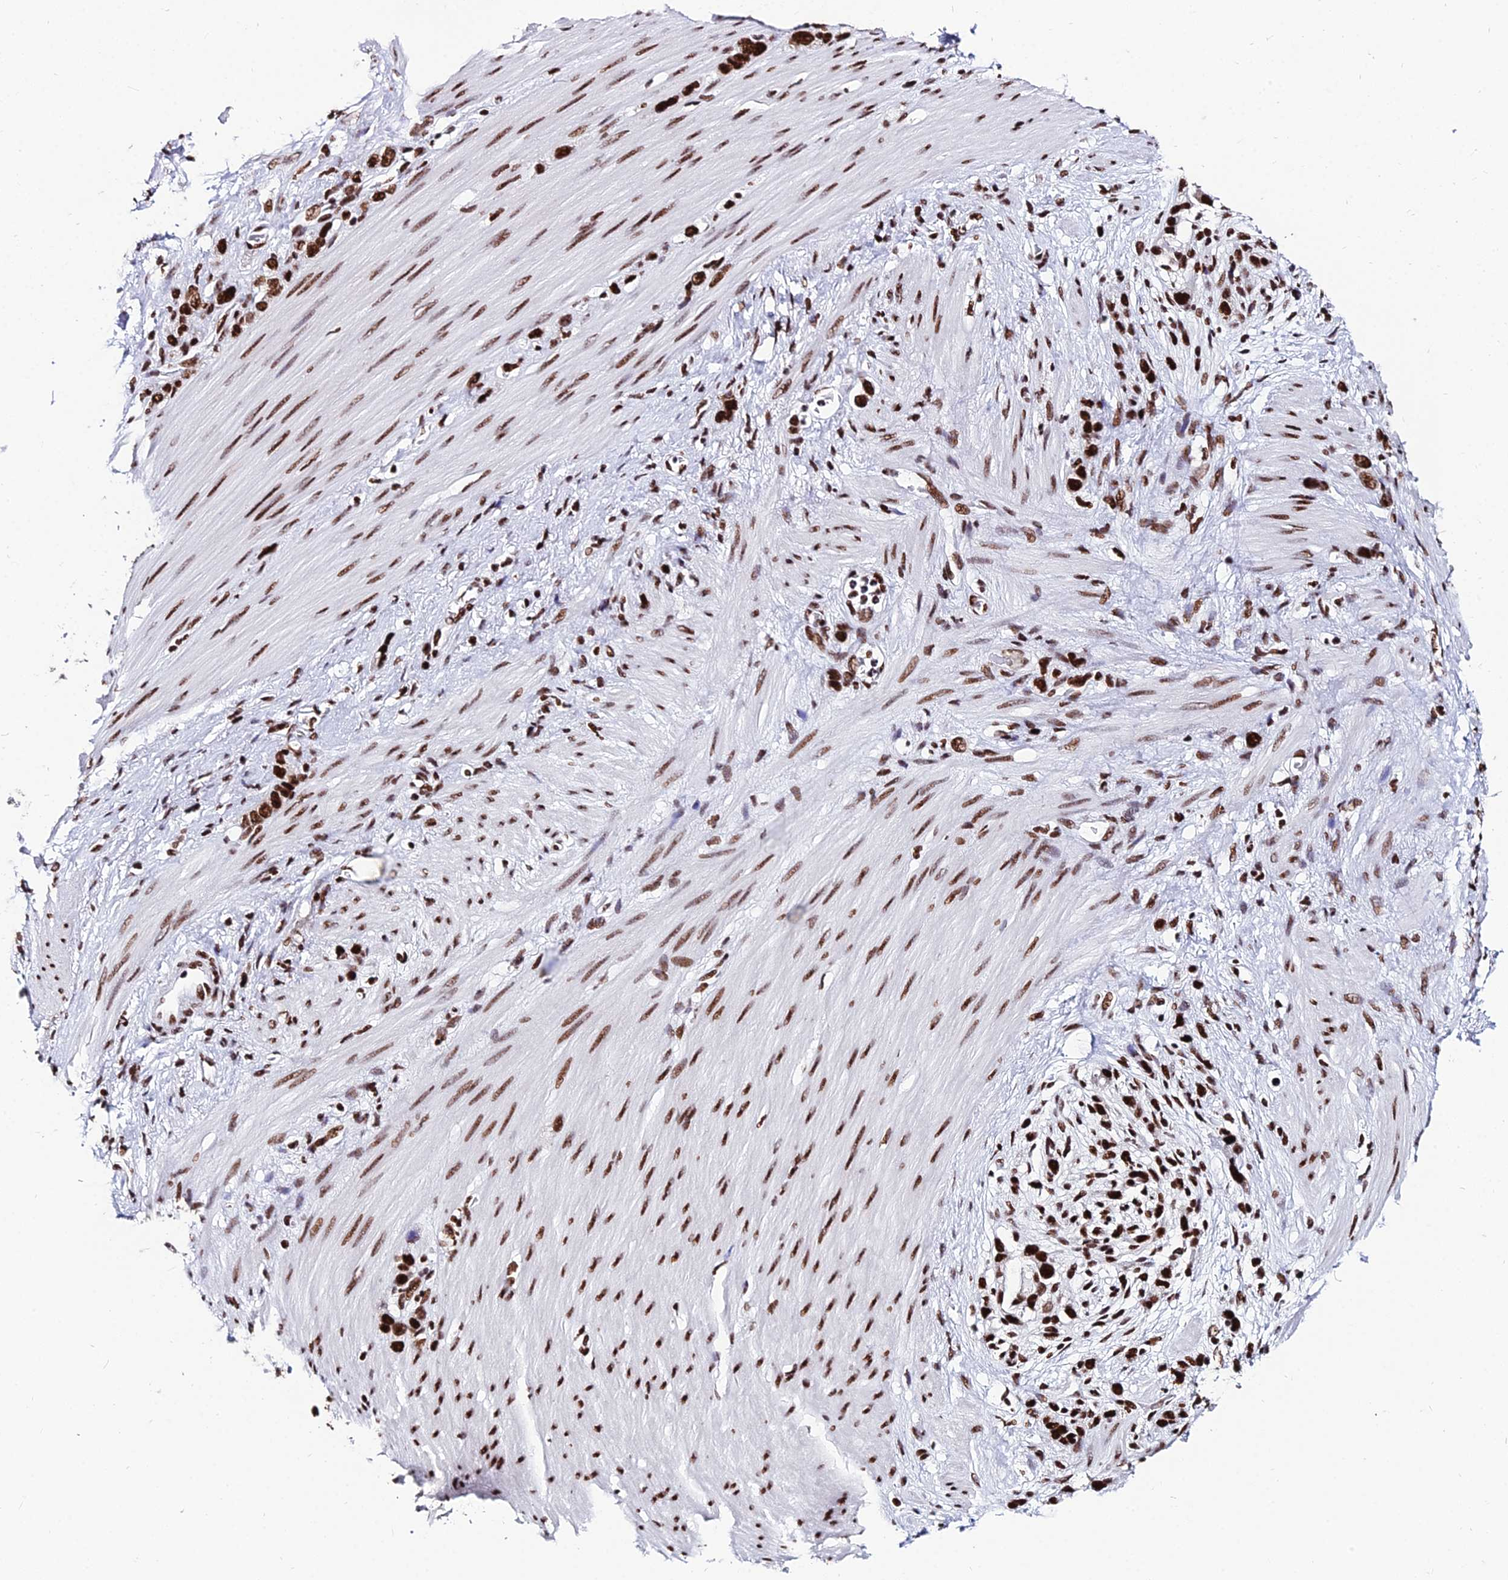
{"staining": {"intensity": "strong", "quantity": ">75%", "location": "nuclear"}, "tissue": "stomach cancer", "cell_type": "Tumor cells", "image_type": "cancer", "snomed": [{"axis": "morphology", "description": "Adenocarcinoma, NOS"}, {"axis": "morphology", "description": "Adenocarcinoma, High grade"}, {"axis": "topography", "description": "Stomach, upper"}, {"axis": "topography", "description": "Stomach, lower"}], "caption": "Adenocarcinoma (stomach) stained for a protein reveals strong nuclear positivity in tumor cells. Nuclei are stained in blue.", "gene": "HNRNPH1", "patient": {"sex": "female", "age": 65}}